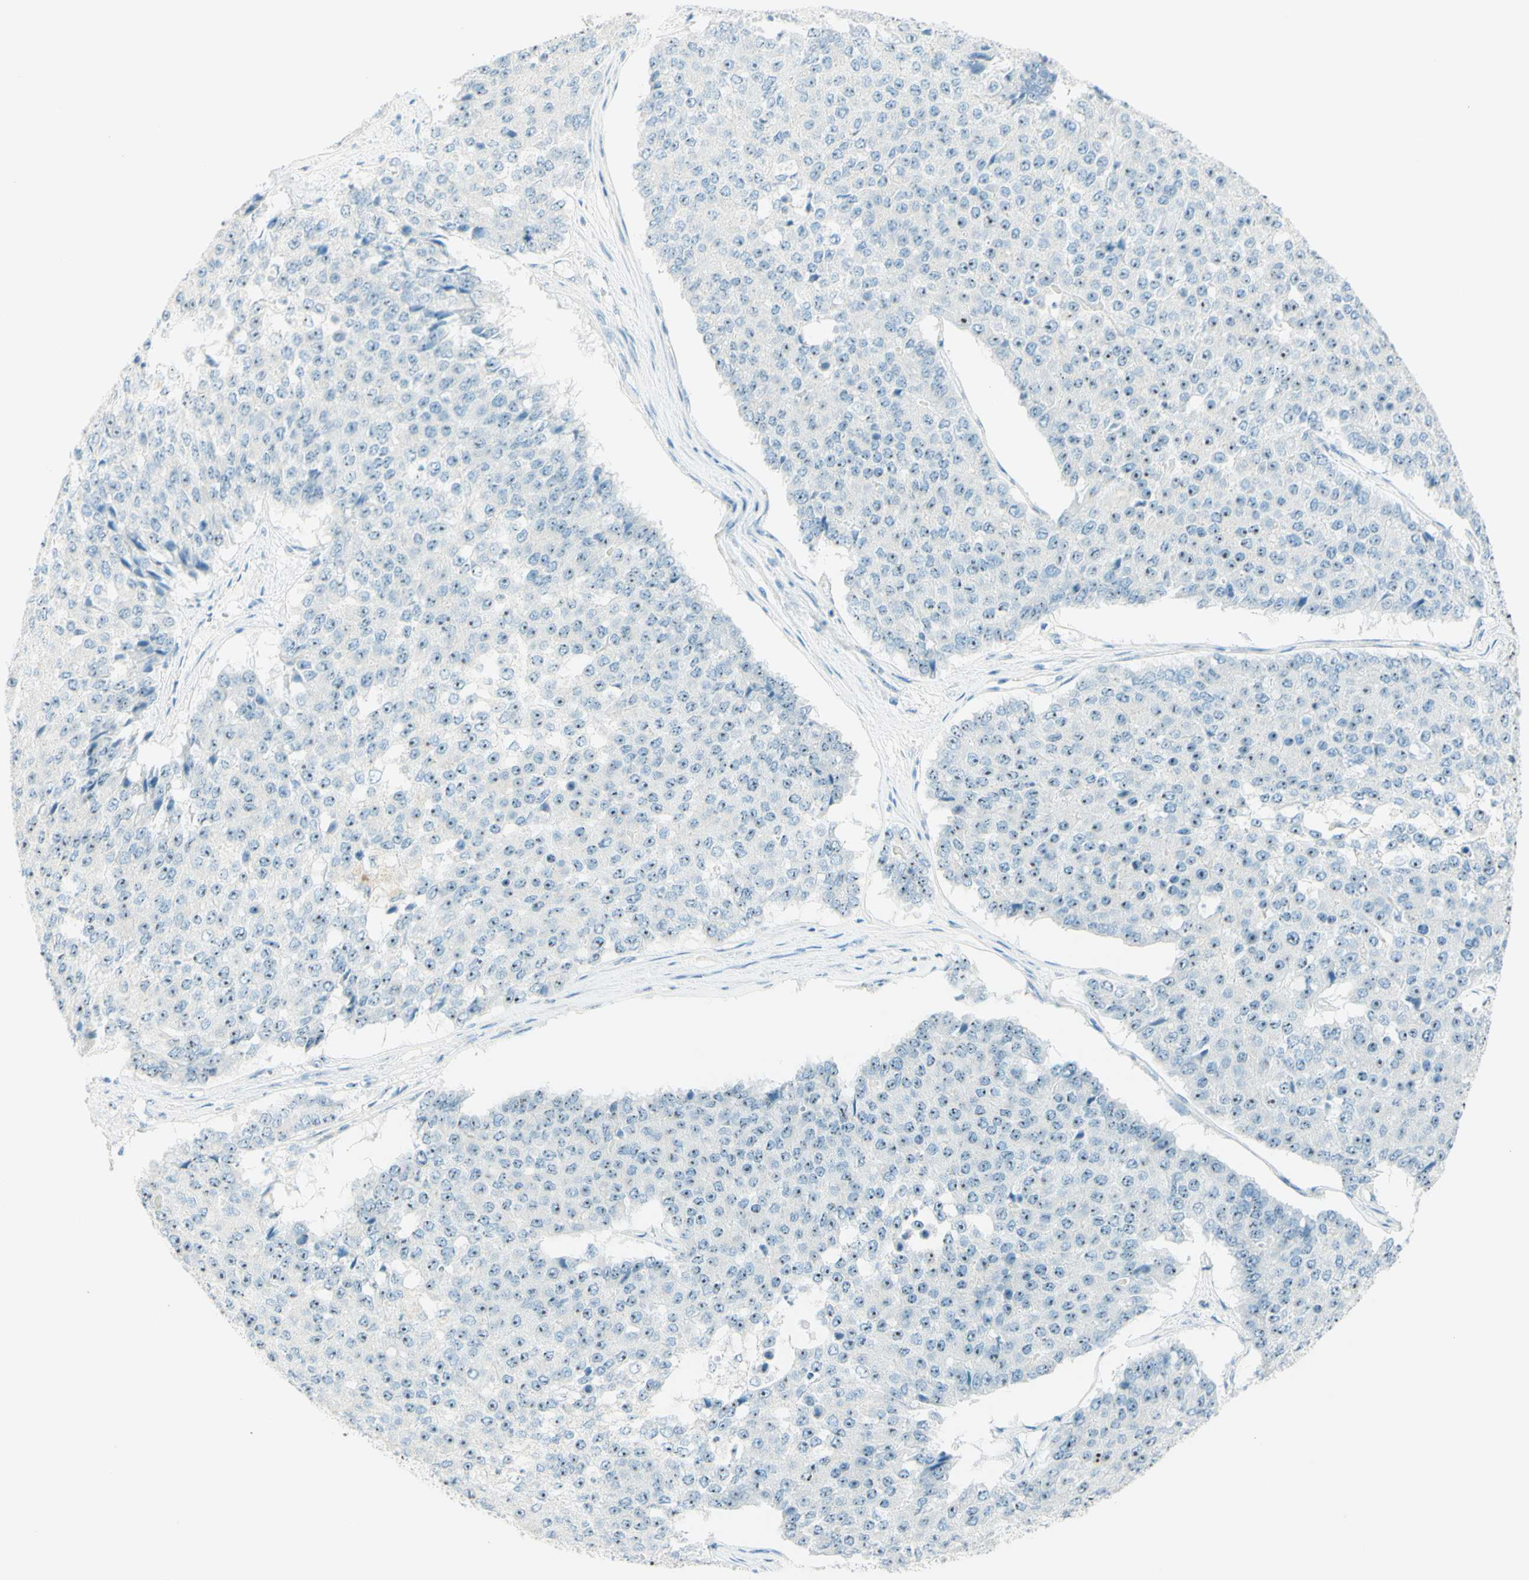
{"staining": {"intensity": "weak", "quantity": "25%-75%", "location": "nuclear"}, "tissue": "pancreatic cancer", "cell_type": "Tumor cells", "image_type": "cancer", "snomed": [{"axis": "morphology", "description": "Adenocarcinoma, NOS"}, {"axis": "topography", "description": "Pancreas"}], "caption": "A brown stain labels weak nuclear positivity of a protein in pancreatic cancer tumor cells.", "gene": "FMR1NB", "patient": {"sex": "male", "age": 50}}